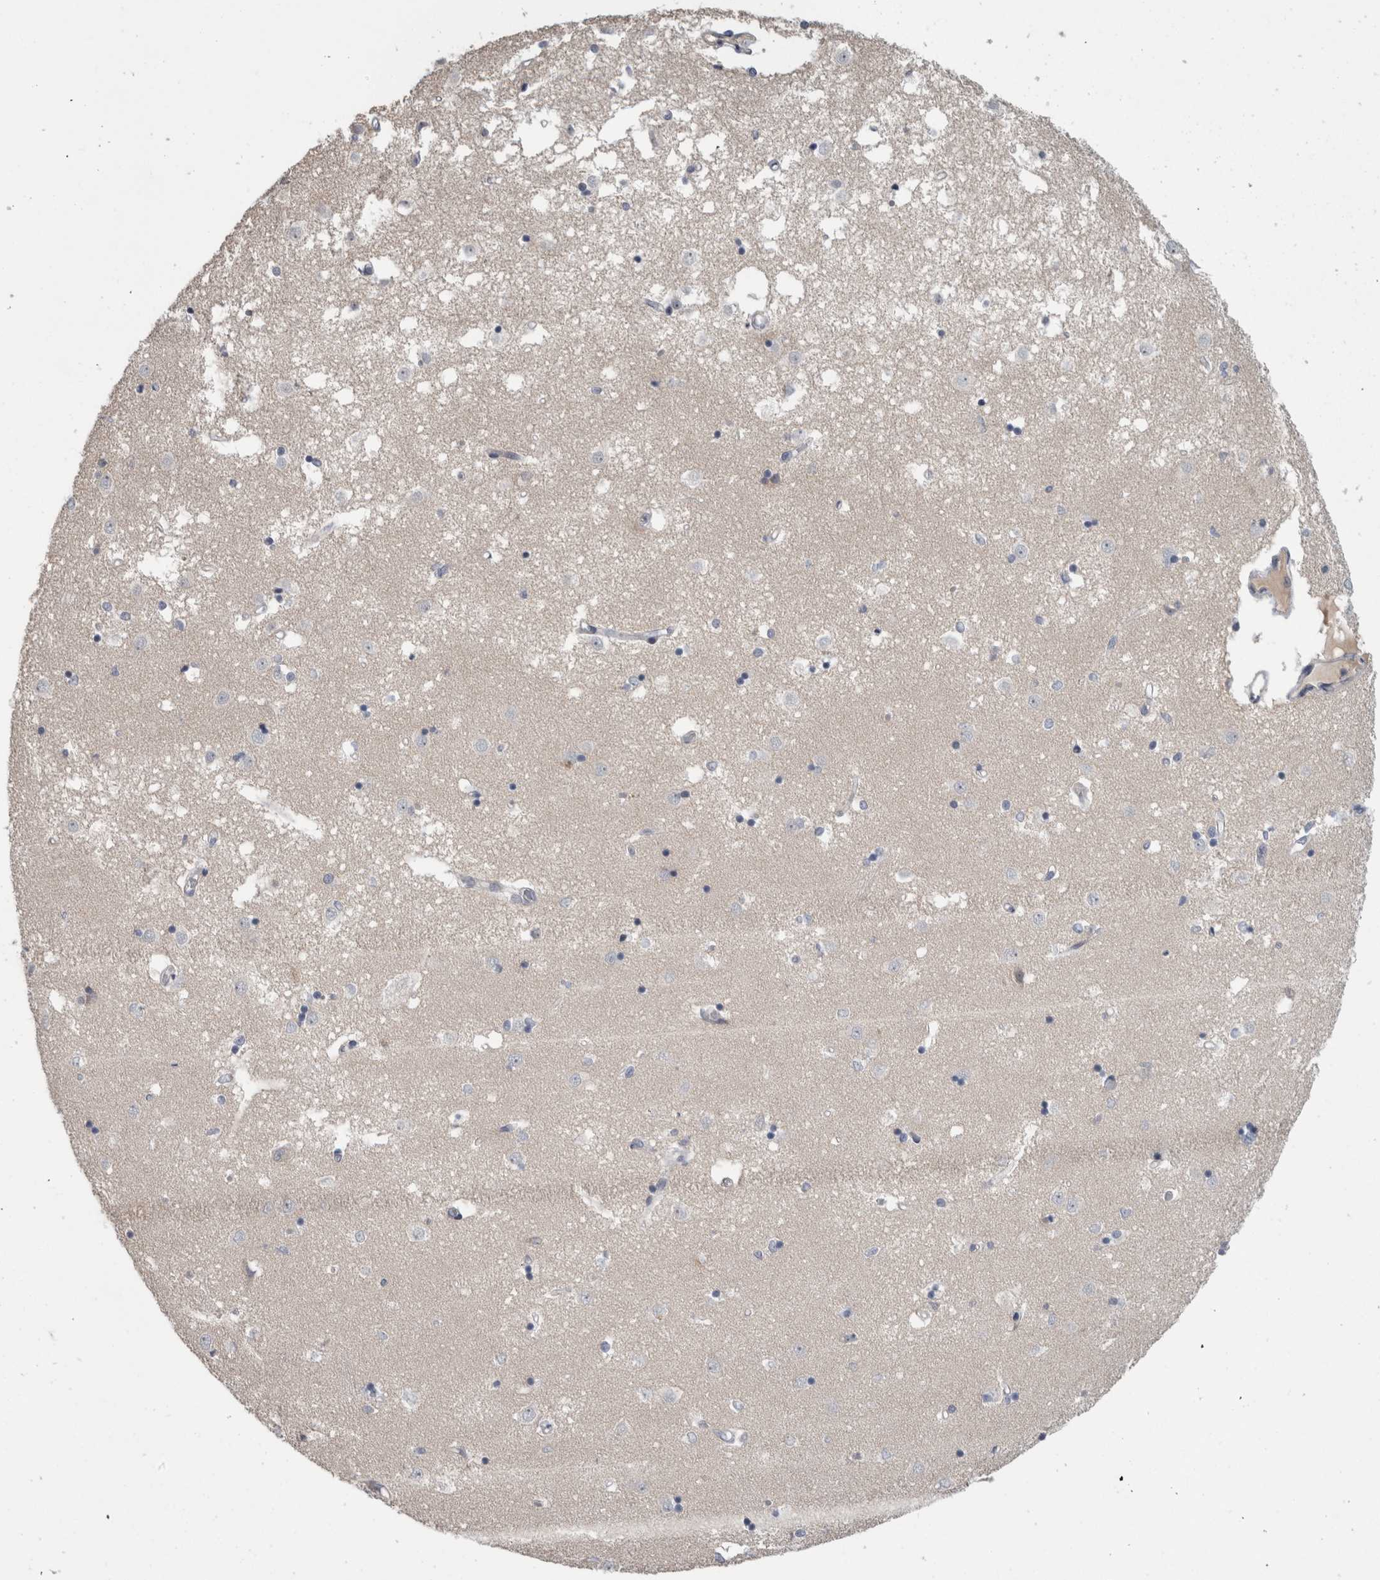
{"staining": {"intensity": "negative", "quantity": "none", "location": "none"}, "tissue": "caudate", "cell_type": "Glial cells", "image_type": "normal", "snomed": [{"axis": "morphology", "description": "Normal tissue, NOS"}, {"axis": "topography", "description": "Lateral ventricle wall"}], "caption": "IHC micrograph of unremarkable human caudate stained for a protein (brown), which shows no staining in glial cells.", "gene": "ADAM2", "patient": {"sex": "male", "age": 45}}